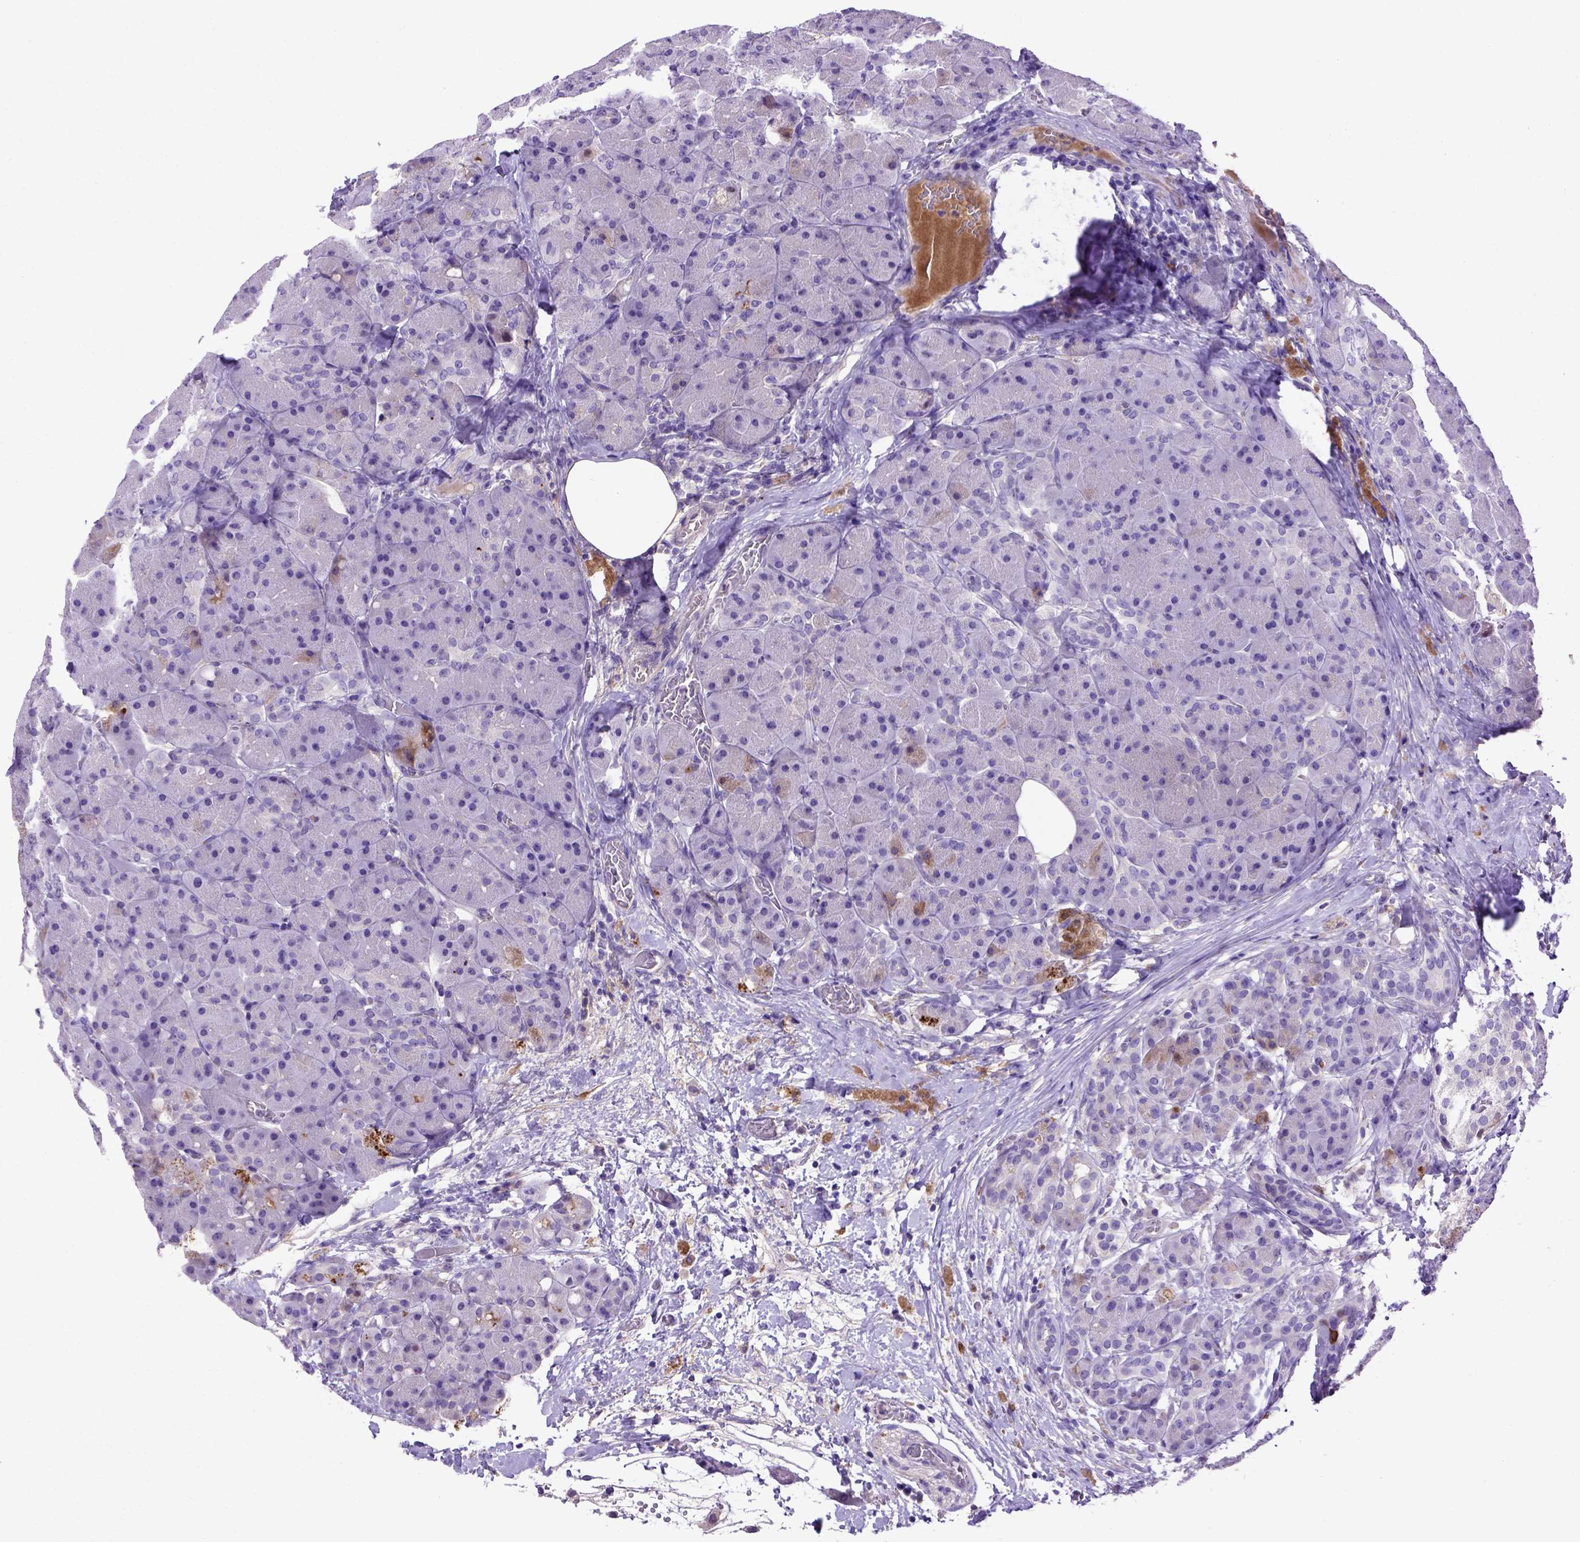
{"staining": {"intensity": "weak", "quantity": "<25%", "location": "cytoplasmic/membranous"}, "tissue": "pancreas", "cell_type": "Exocrine glandular cells", "image_type": "normal", "snomed": [{"axis": "morphology", "description": "Normal tissue, NOS"}, {"axis": "topography", "description": "Pancreas"}], "caption": "The histopathology image reveals no significant expression in exocrine glandular cells of pancreas.", "gene": "ADAM12", "patient": {"sex": "male", "age": 55}}